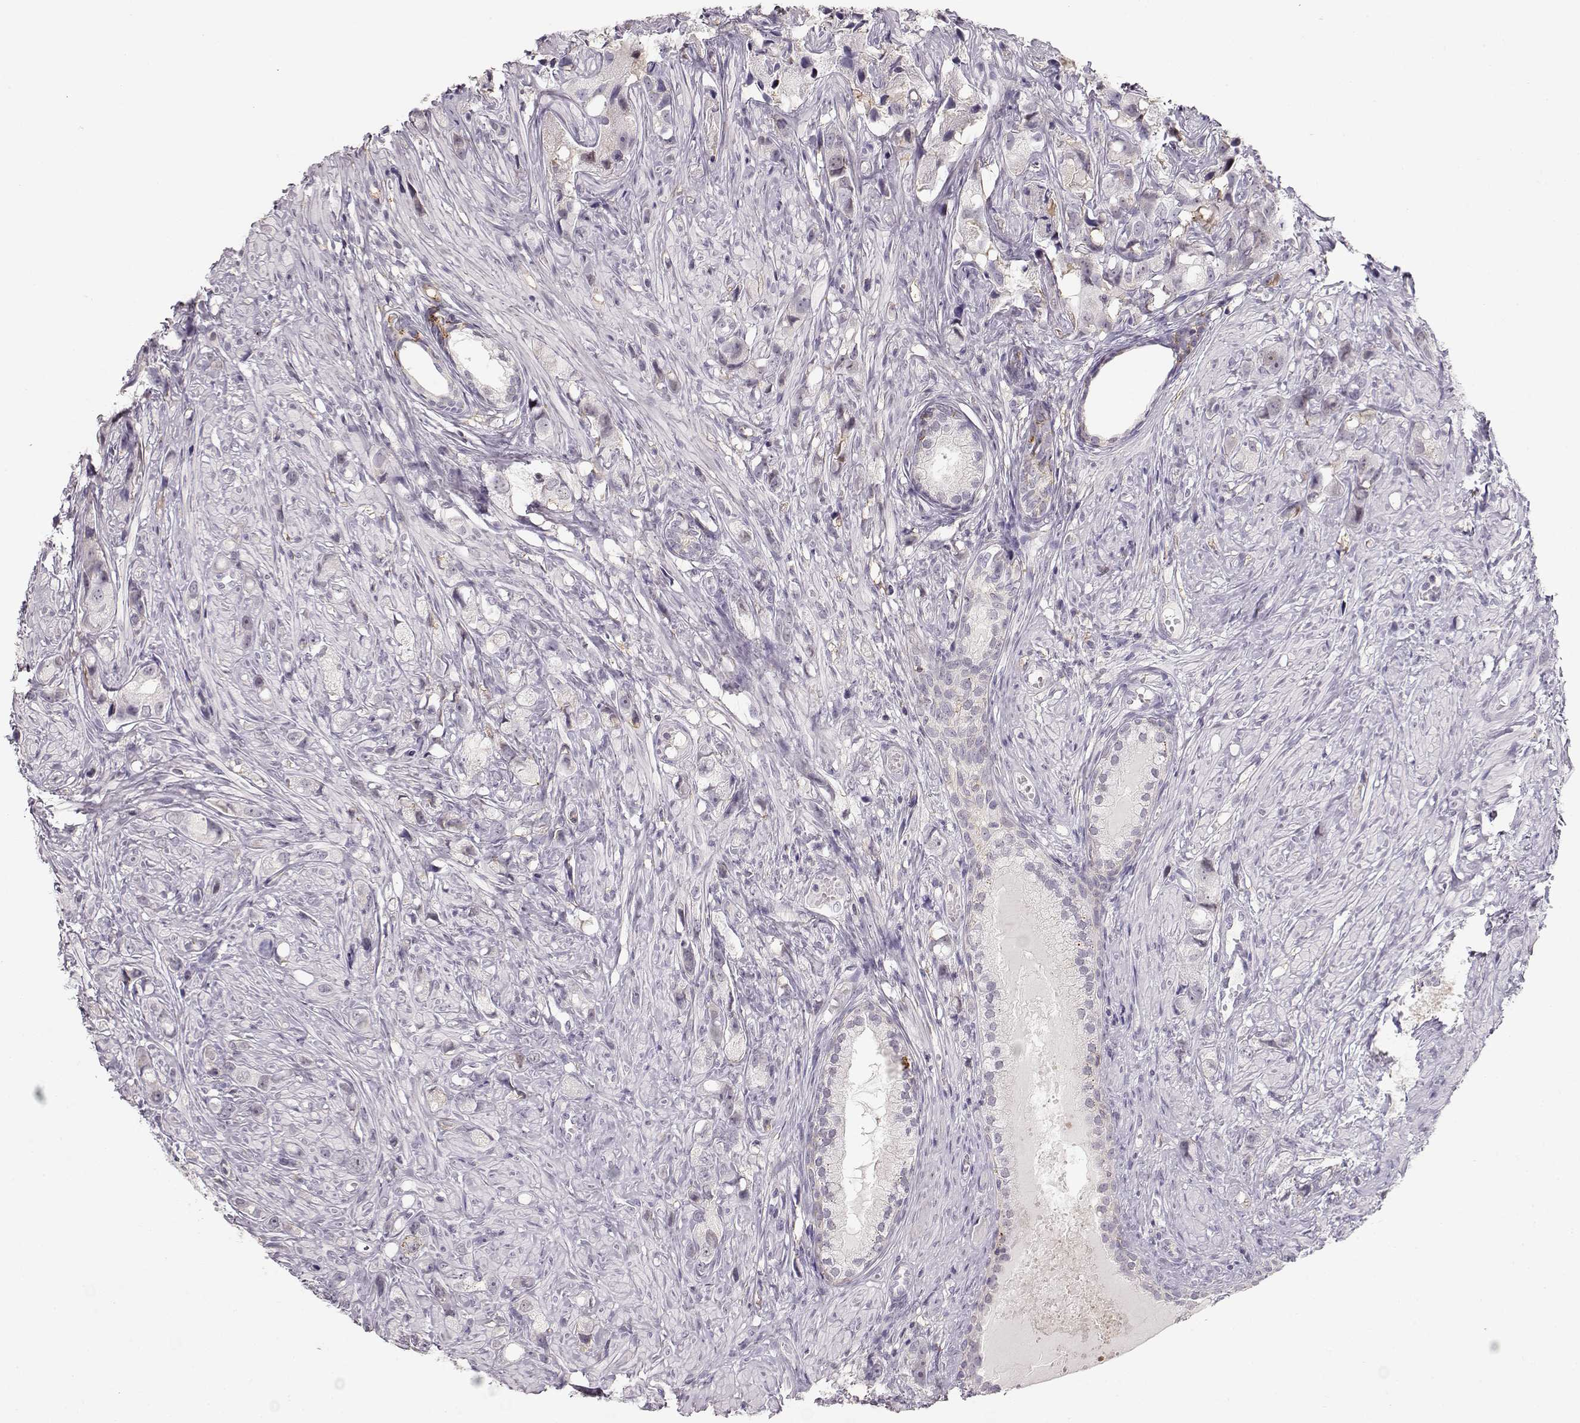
{"staining": {"intensity": "negative", "quantity": "none", "location": "none"}, "tissue": "prostate cancer", "cell_type": "Tumor cells", "image_type": "cancer", "snomed": [{"axis": "morphology", "description": "Adenocarcinoma, High grade"}, {"axis": "topography", "description": "Prostate"}], "caption": "Tumor cells are negative for brown protein staining in adenocarcinoma (high-grade) (prostate).", "gene": "TEPP", "patient": {"sex": "male", "age": 75}}